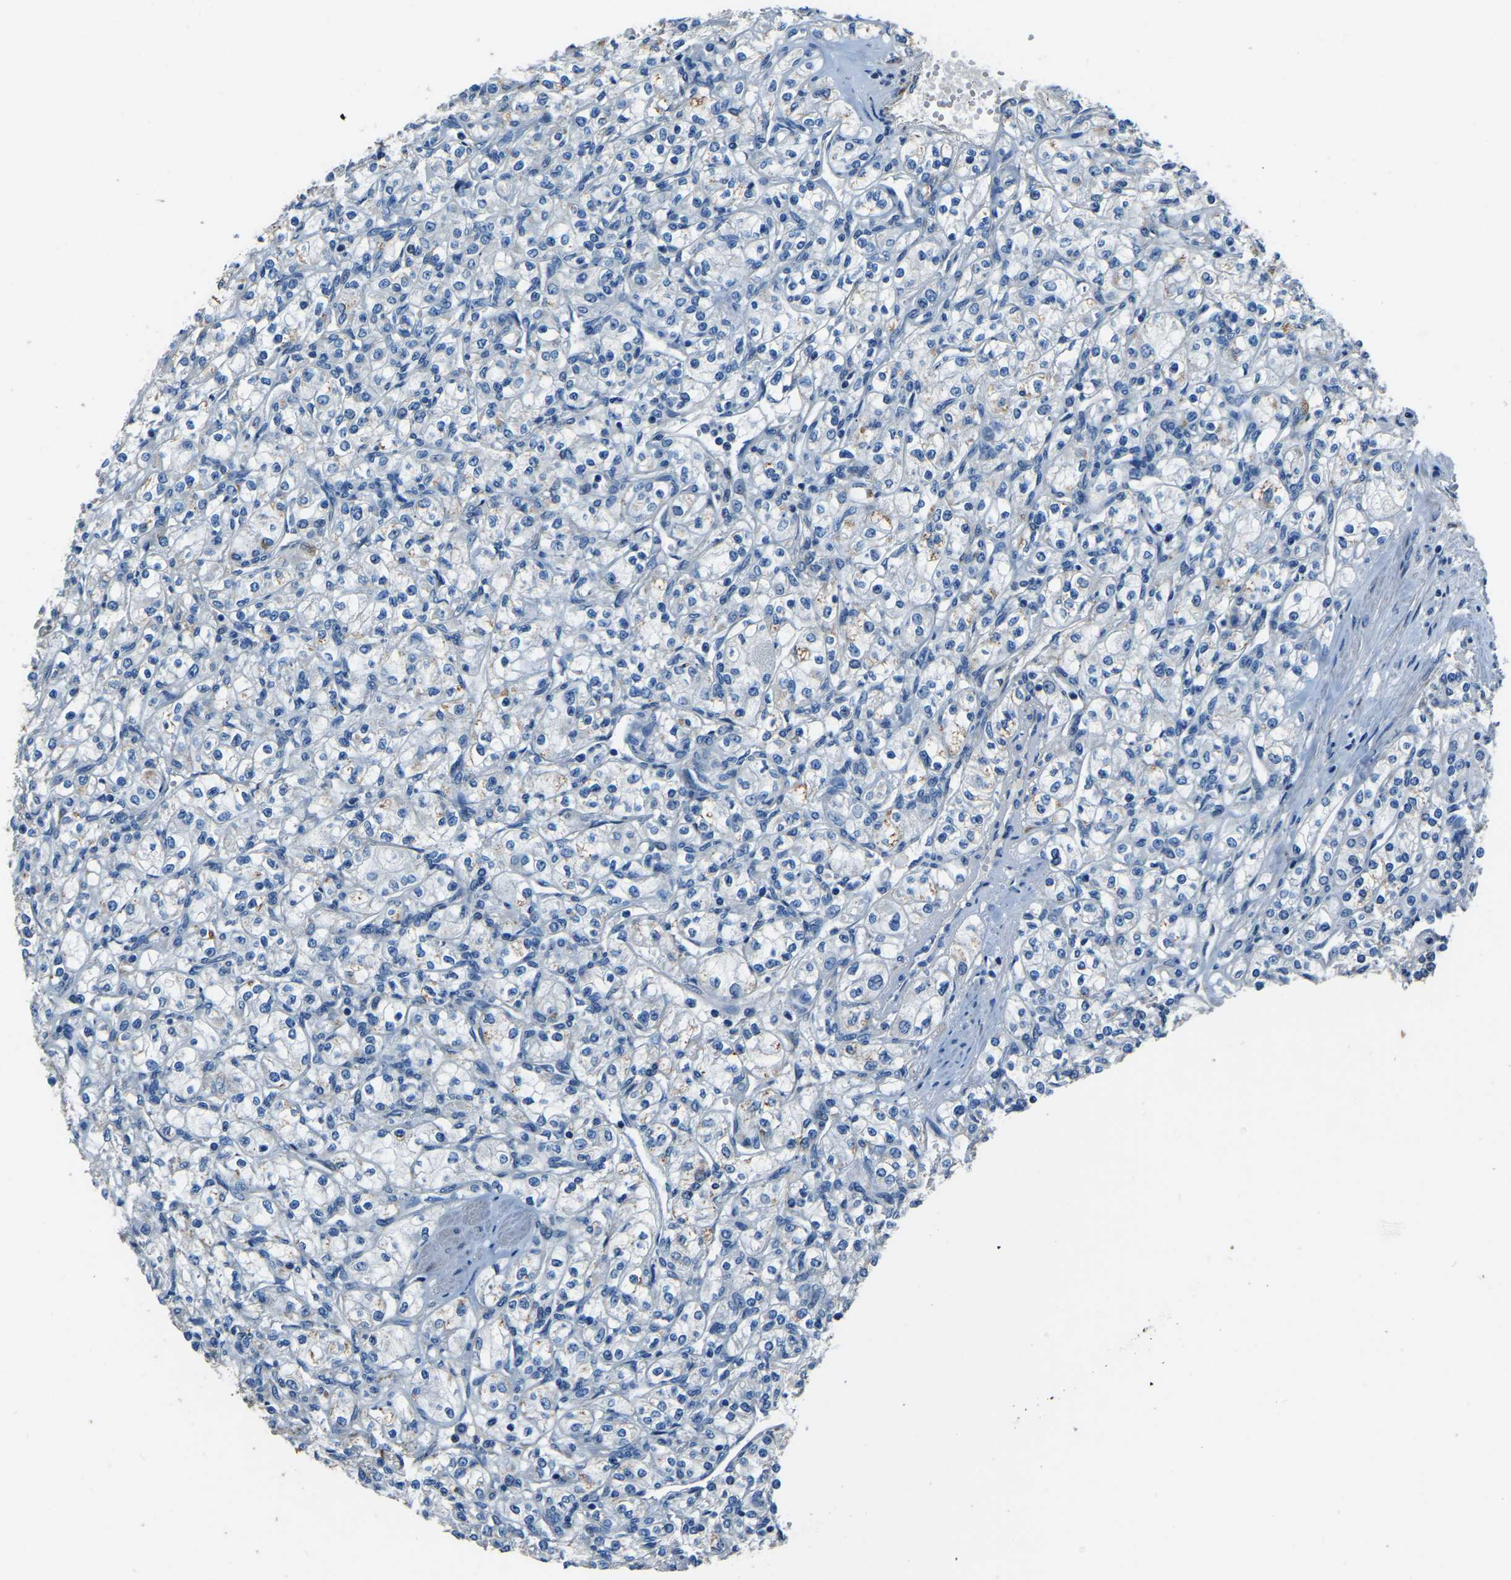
{"staining": {"intensity": "weak", "quantity": "<25%", "location": "cytoplasmic/membranous"}, "tissue": "renal cancer", "cell_type": "Tumor cells", "image_type": "cancer", "snomed": [{"axis": "morphology", "description": "Adenocarcinoma, NOS"}, {"axis": "topography", "description": "Kidney"}], "caption": "Human renal cancer (adenocarcinoma) stained for a protein using immunohistochemistry reveals no staining in tumor cells.", "gene": "COL3A1", "patient": {"sex": "male", "age": 77}}